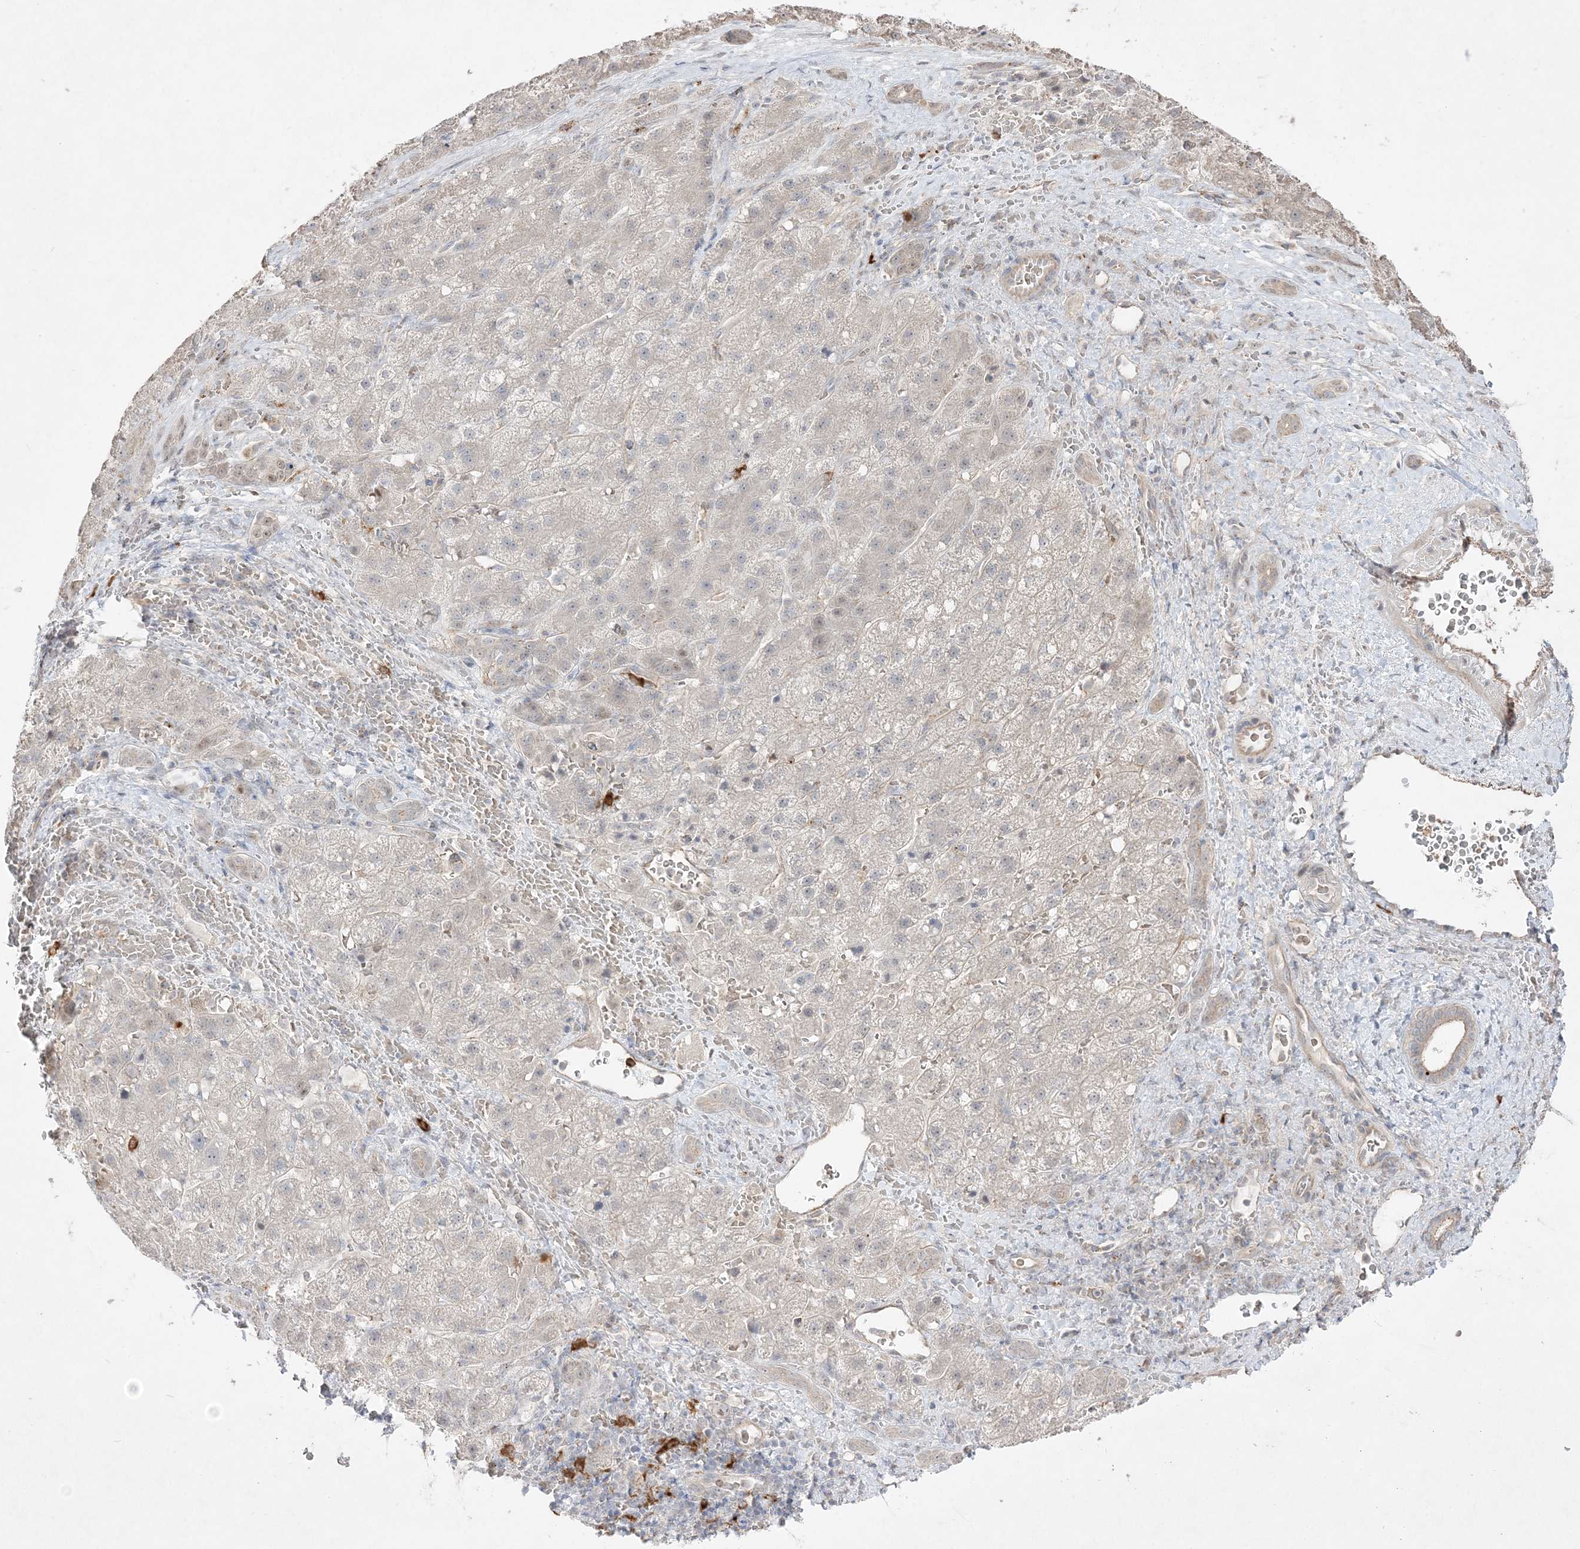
{"staining": {"intensity": "negative", "quantity": "none", "location": "none"}, "tissue": "liver cancer", "cell_type": "Tumor cells", "image_type": "cancer", "snomed": [{"axis": "morphology", "description": "Carcinoma, Hepatocellular, NOS"}, {"axis": "topography", "description": "Liver"}], "caption": "This is a image of immunohistochemistry (IHC) staining of liver cancer, which shows no expression in tumor cells.", "gene": "CLNK", "patient": {"sex": "male", "age": 57}}